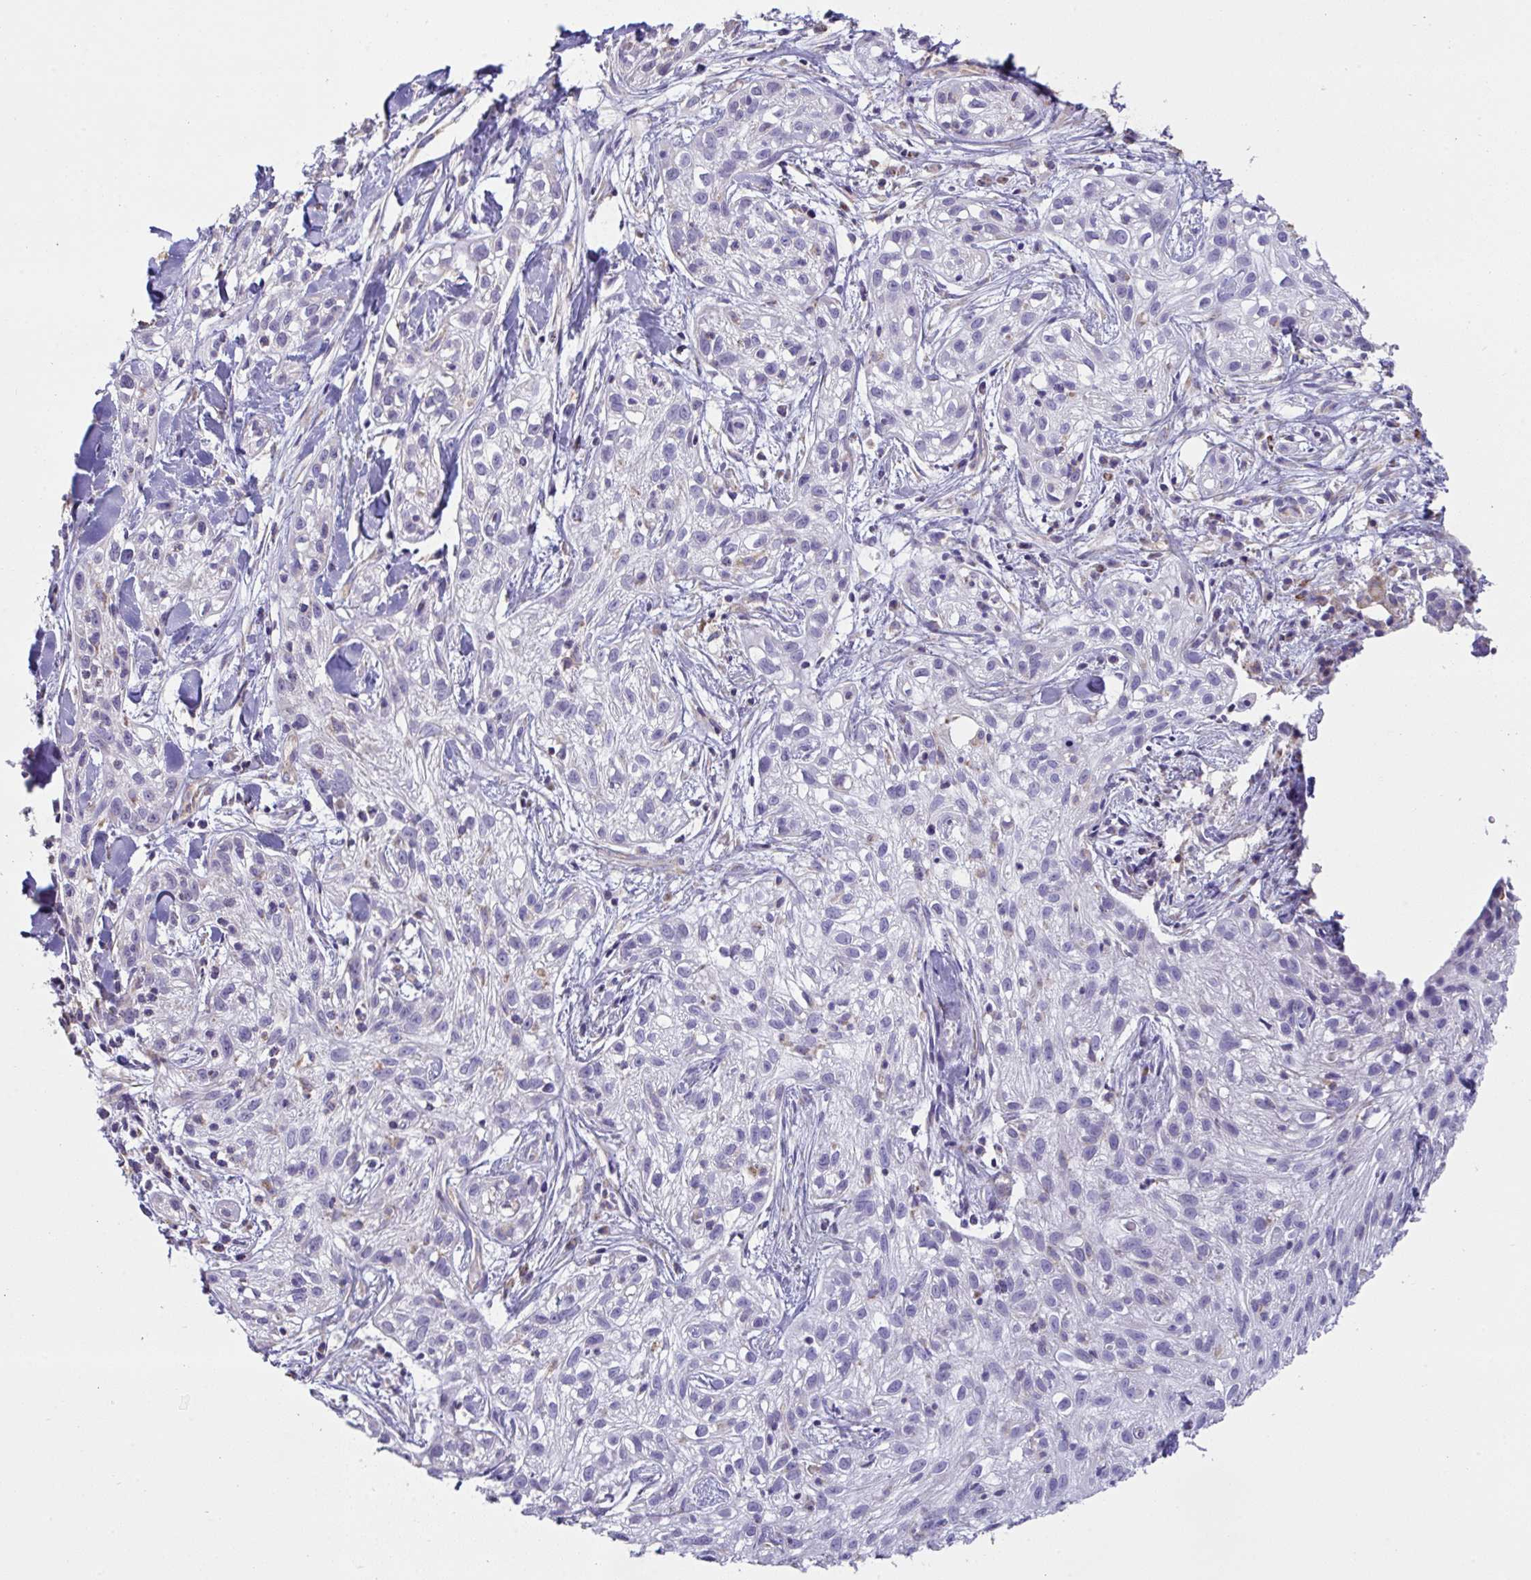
{"staining": {"intensity": "negative", "quantity": "none", "location": "none"}, "tissue": "skin cancer", "cell_type": "Tumor cells", "image_type": "cancer", "snomed": [{"axis": "morphology", "description": "Squamous cell carcinoma, NOS"}, {"axis": "topography", "description": "Skin"}], "caption": "IHC of skin cancer (squamous cell carcinoma) exhibits no expression in tumor cells.", "gene": "DOK7", "patient": {"sex": "male", "age": 82}}